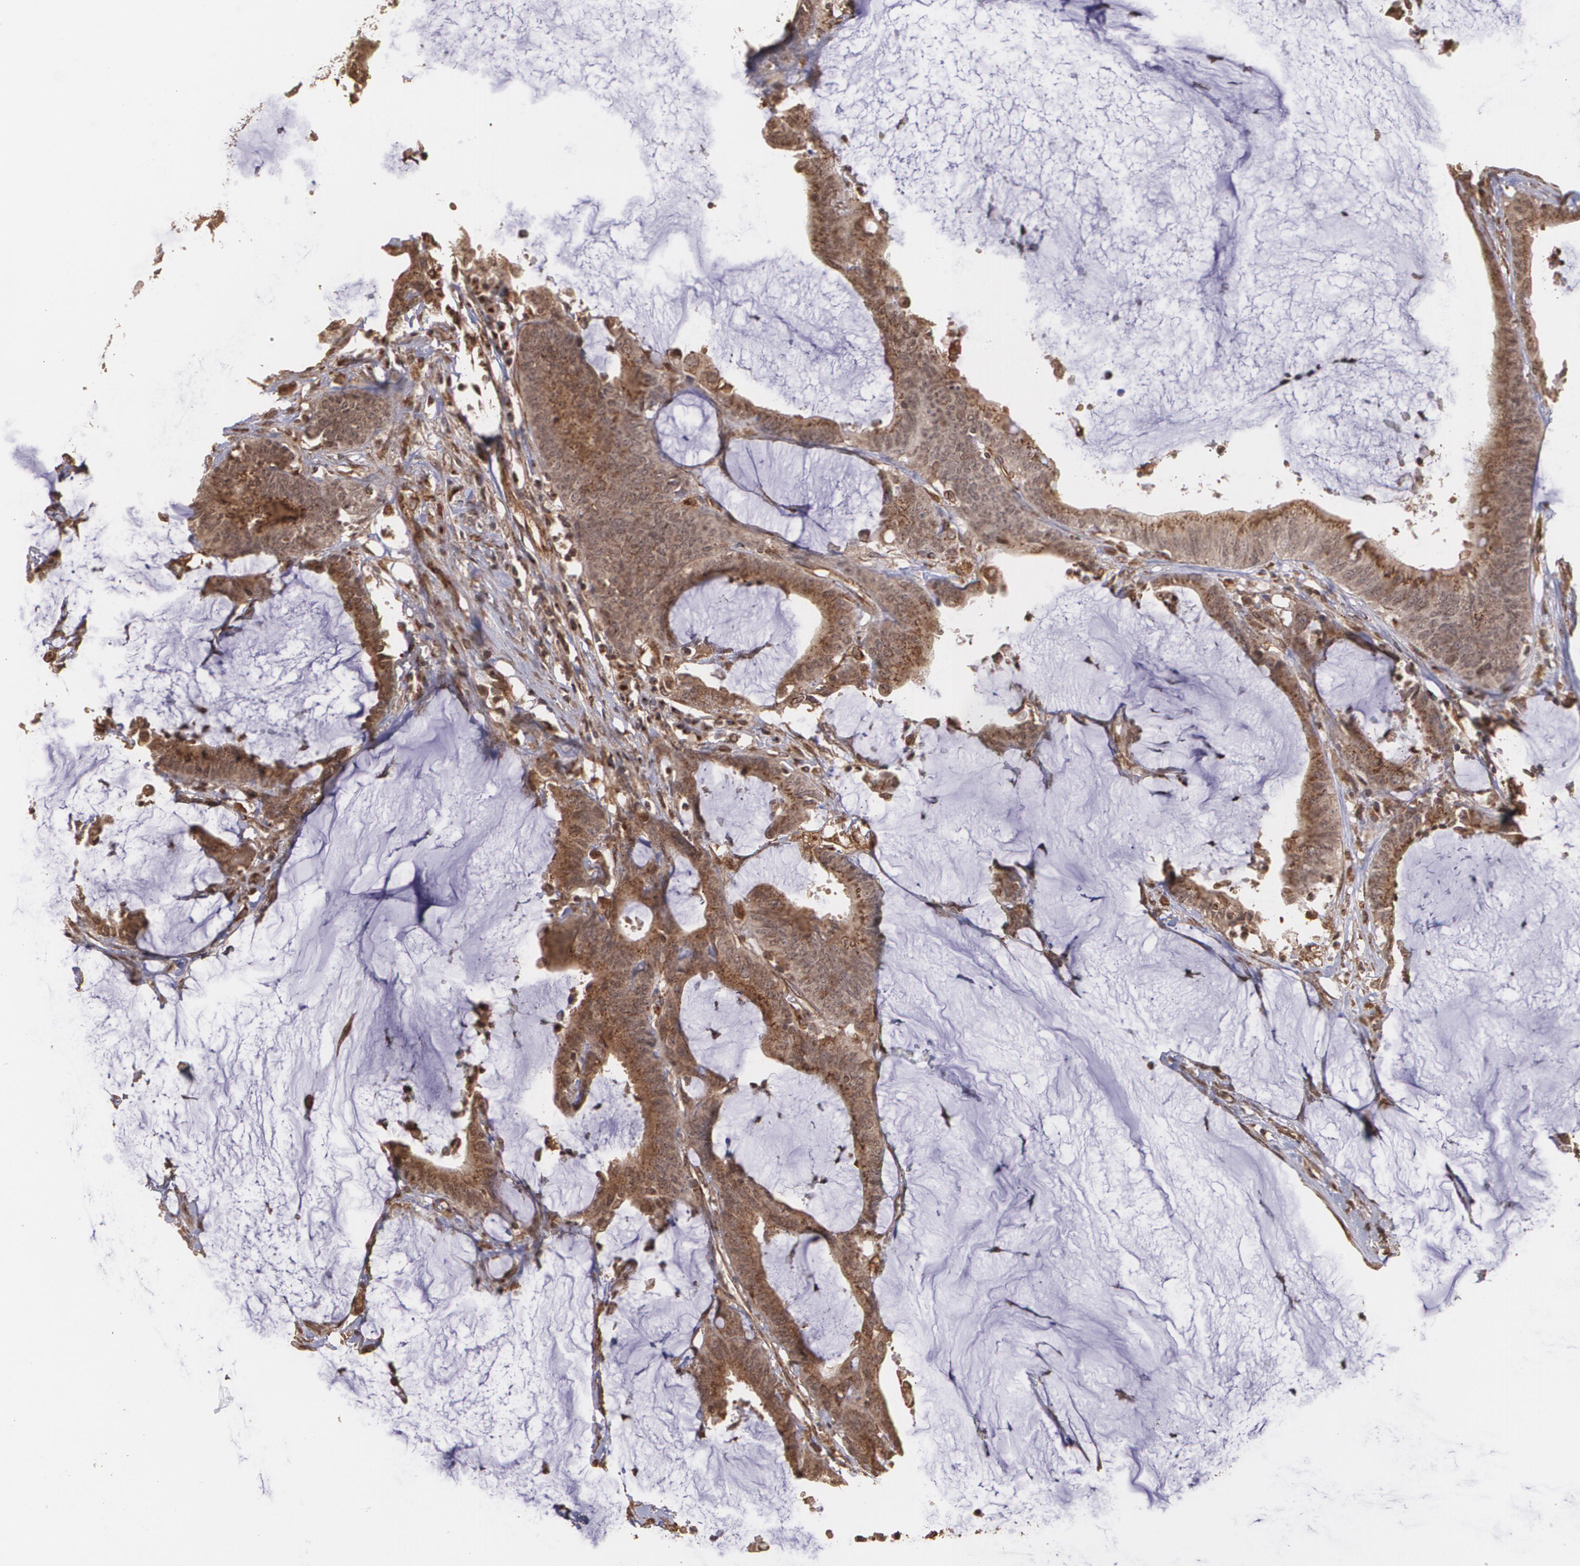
{"staining": {"intensity": "strong", "quantity": ">75%", "location": "cytoplasmic/membranous"}, "tissue": "colorectal cancer", "cell_type": "Tumor cells", "image_type": "cancer", "snomed": [{"axis": "morphology", "description": "Adenocarcinoma, NOS"}, {"axis": "topography", "description": "Rectum"}], "caption": "Brown immunohistochemical staining in colorectal cancer (adenocarcinoma) displays strong cytoplasmic/membranous positivity in about >75% of tumor cells.", "gene": "TRIP11", "patient": {"sex": "female", "age": 66}}